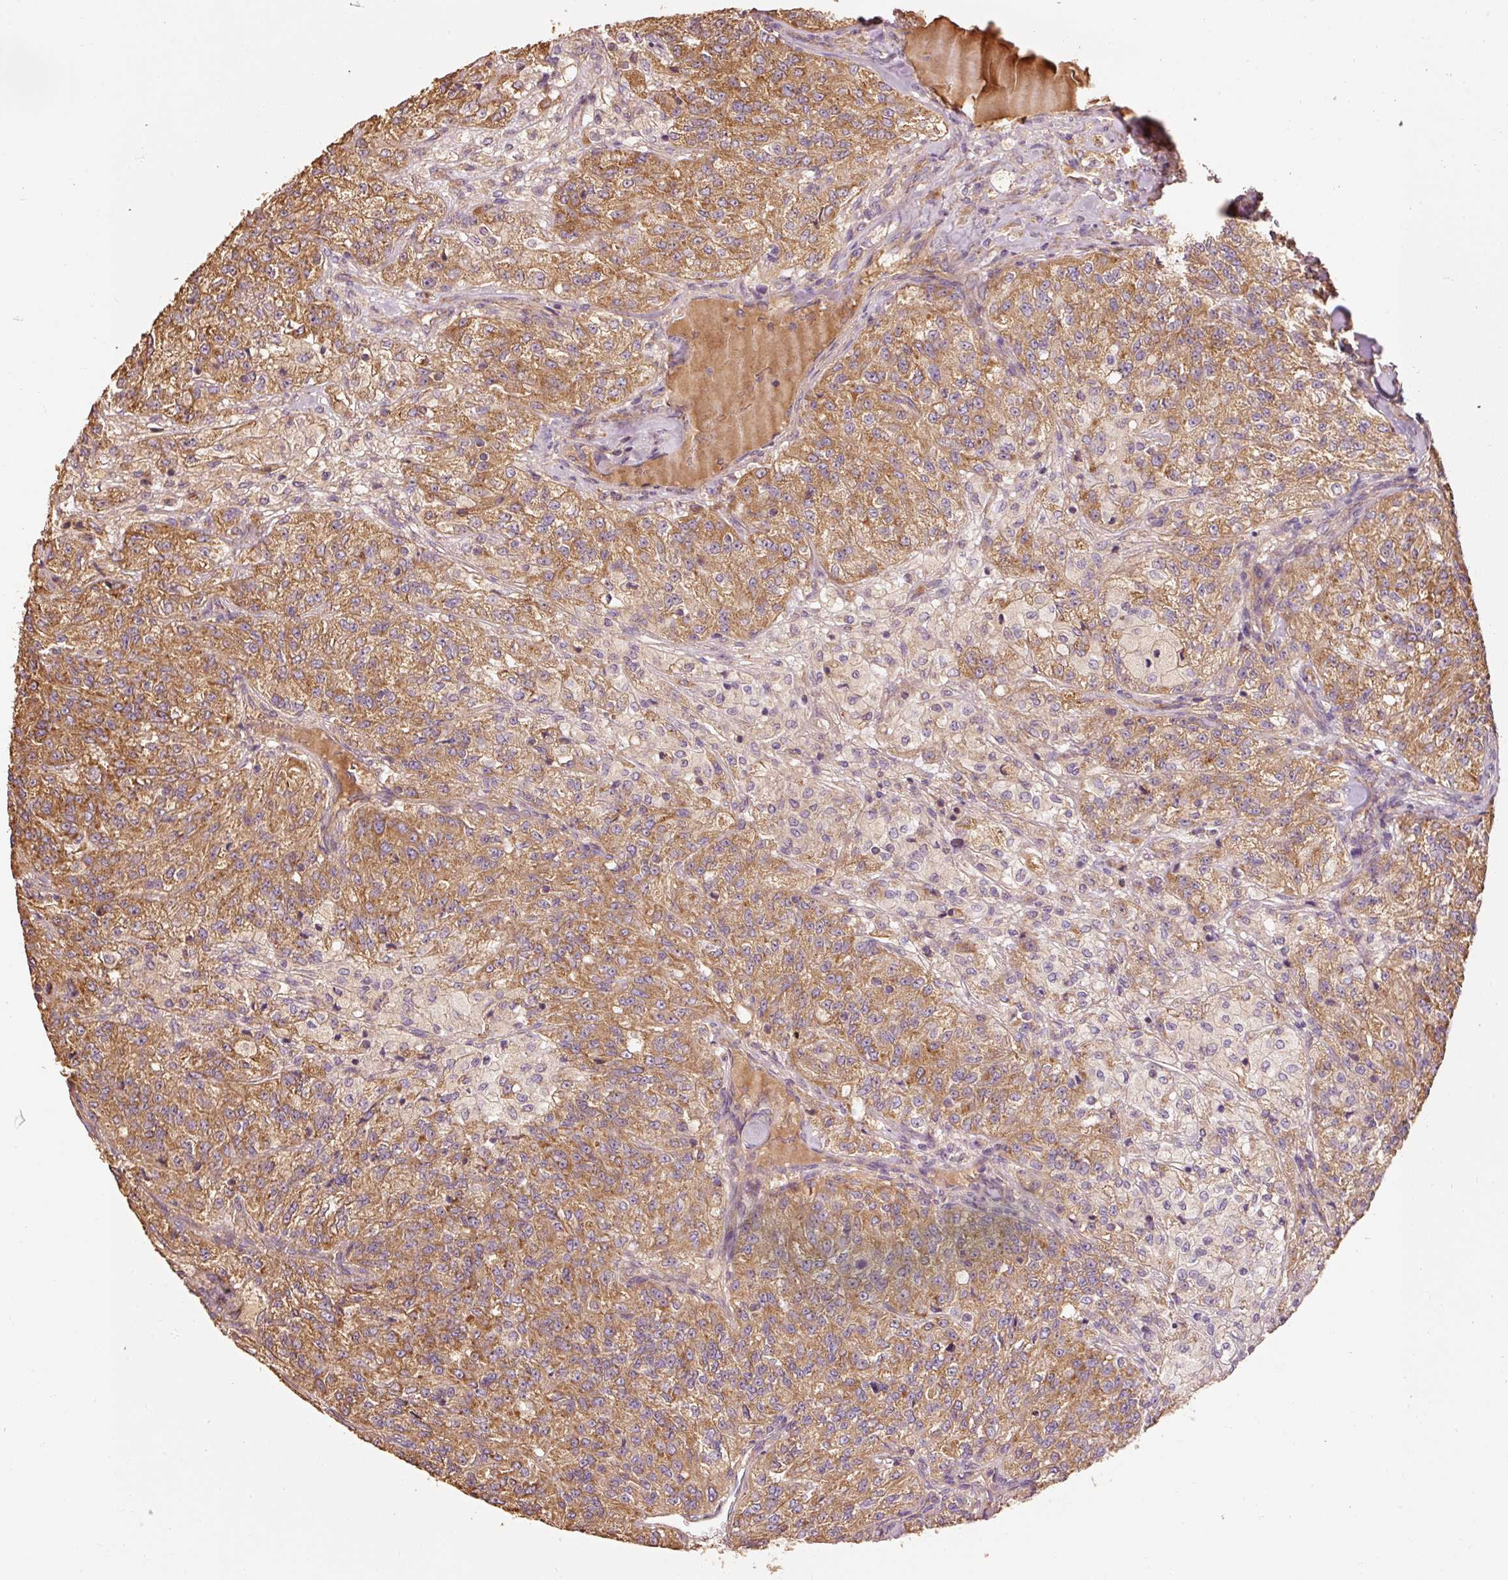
{"staining": {"intensity": "moderate", "quantity": ">75%", "location": "cytoplasmic/membranous"}, "tissue": "renal cancer", "cell_type": "Tumor cells", "image_type": "cancer", "snomed": [{"axis": "morphology", "description": "Adenocarcinoma, NOS"}, {"axis": "topography", "description": "Kidney"}], "caption": "DAB (3,3'-diaminobenzidine) immunohistochemical staining of human renal adenocarcinoma demonstrates moderate cytoplasmic/membranous protein expression in approximately >75% of tumor cells. The protein is shown in brown color, while the nuclei are stained blue.", "gene": "EFHC1", "patient": {"sex": "female", "age": 63}}